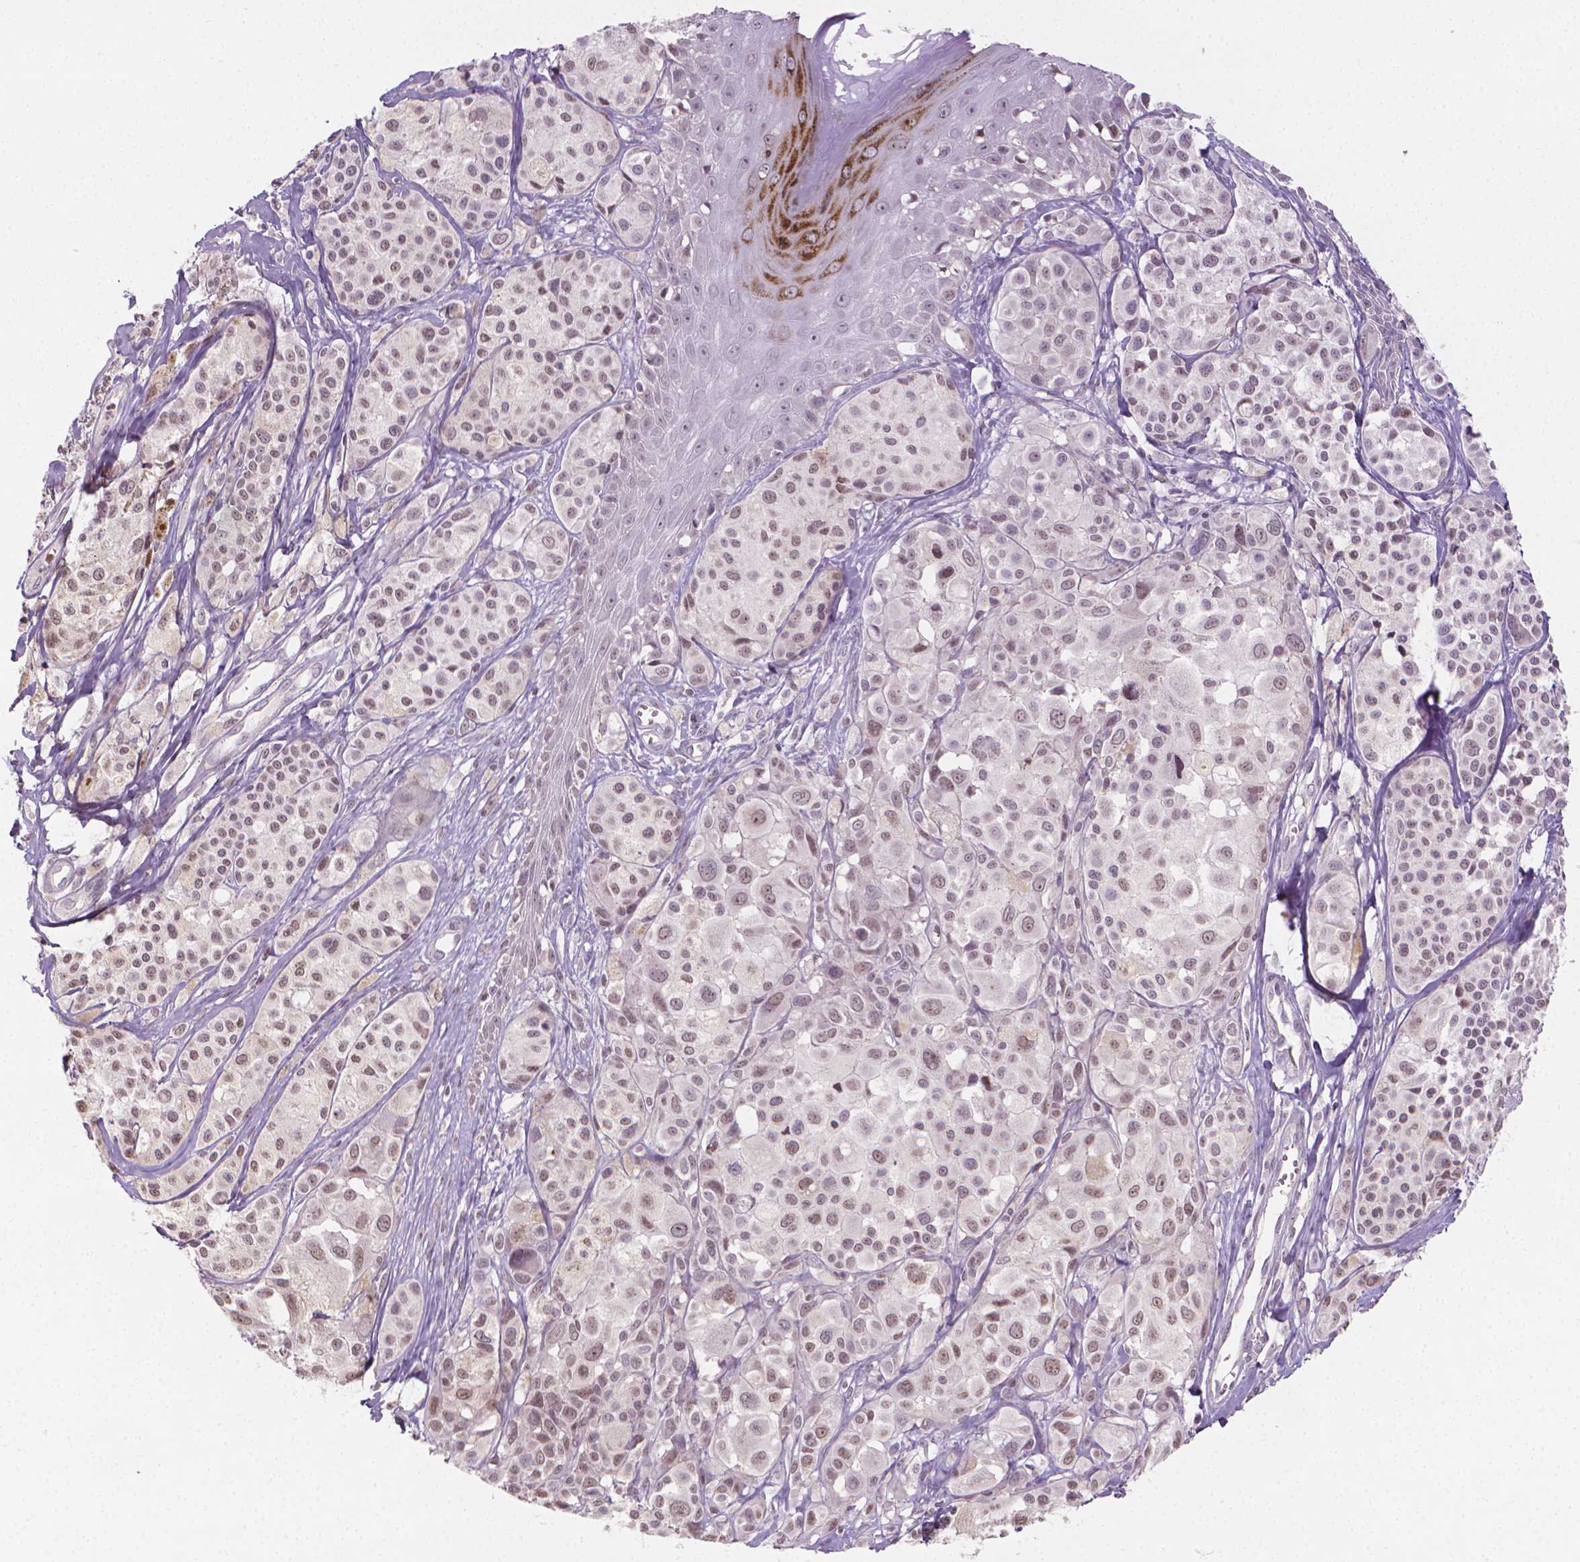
{"staining": {"intensity": "weak", "quantity": "25%-75%", "location": "nuclear"}, "tissue": "melanoma", "cell_type": "Tumor cells", "image_type": "cancer", "snomed": [{"axis": "morphology", "description": "Malignant melanoma, NOS"}, {"axis": "topography", "description": "Skin"}], "caption": "IHC micrograph of human malignant melanoma stained for a protein (brown), which shows low levels of weak nuclear positivity in approximately 25%-75% of tumor cells.", "gene": "NCAN", "patient": {"sex": "male", "age": 77}}